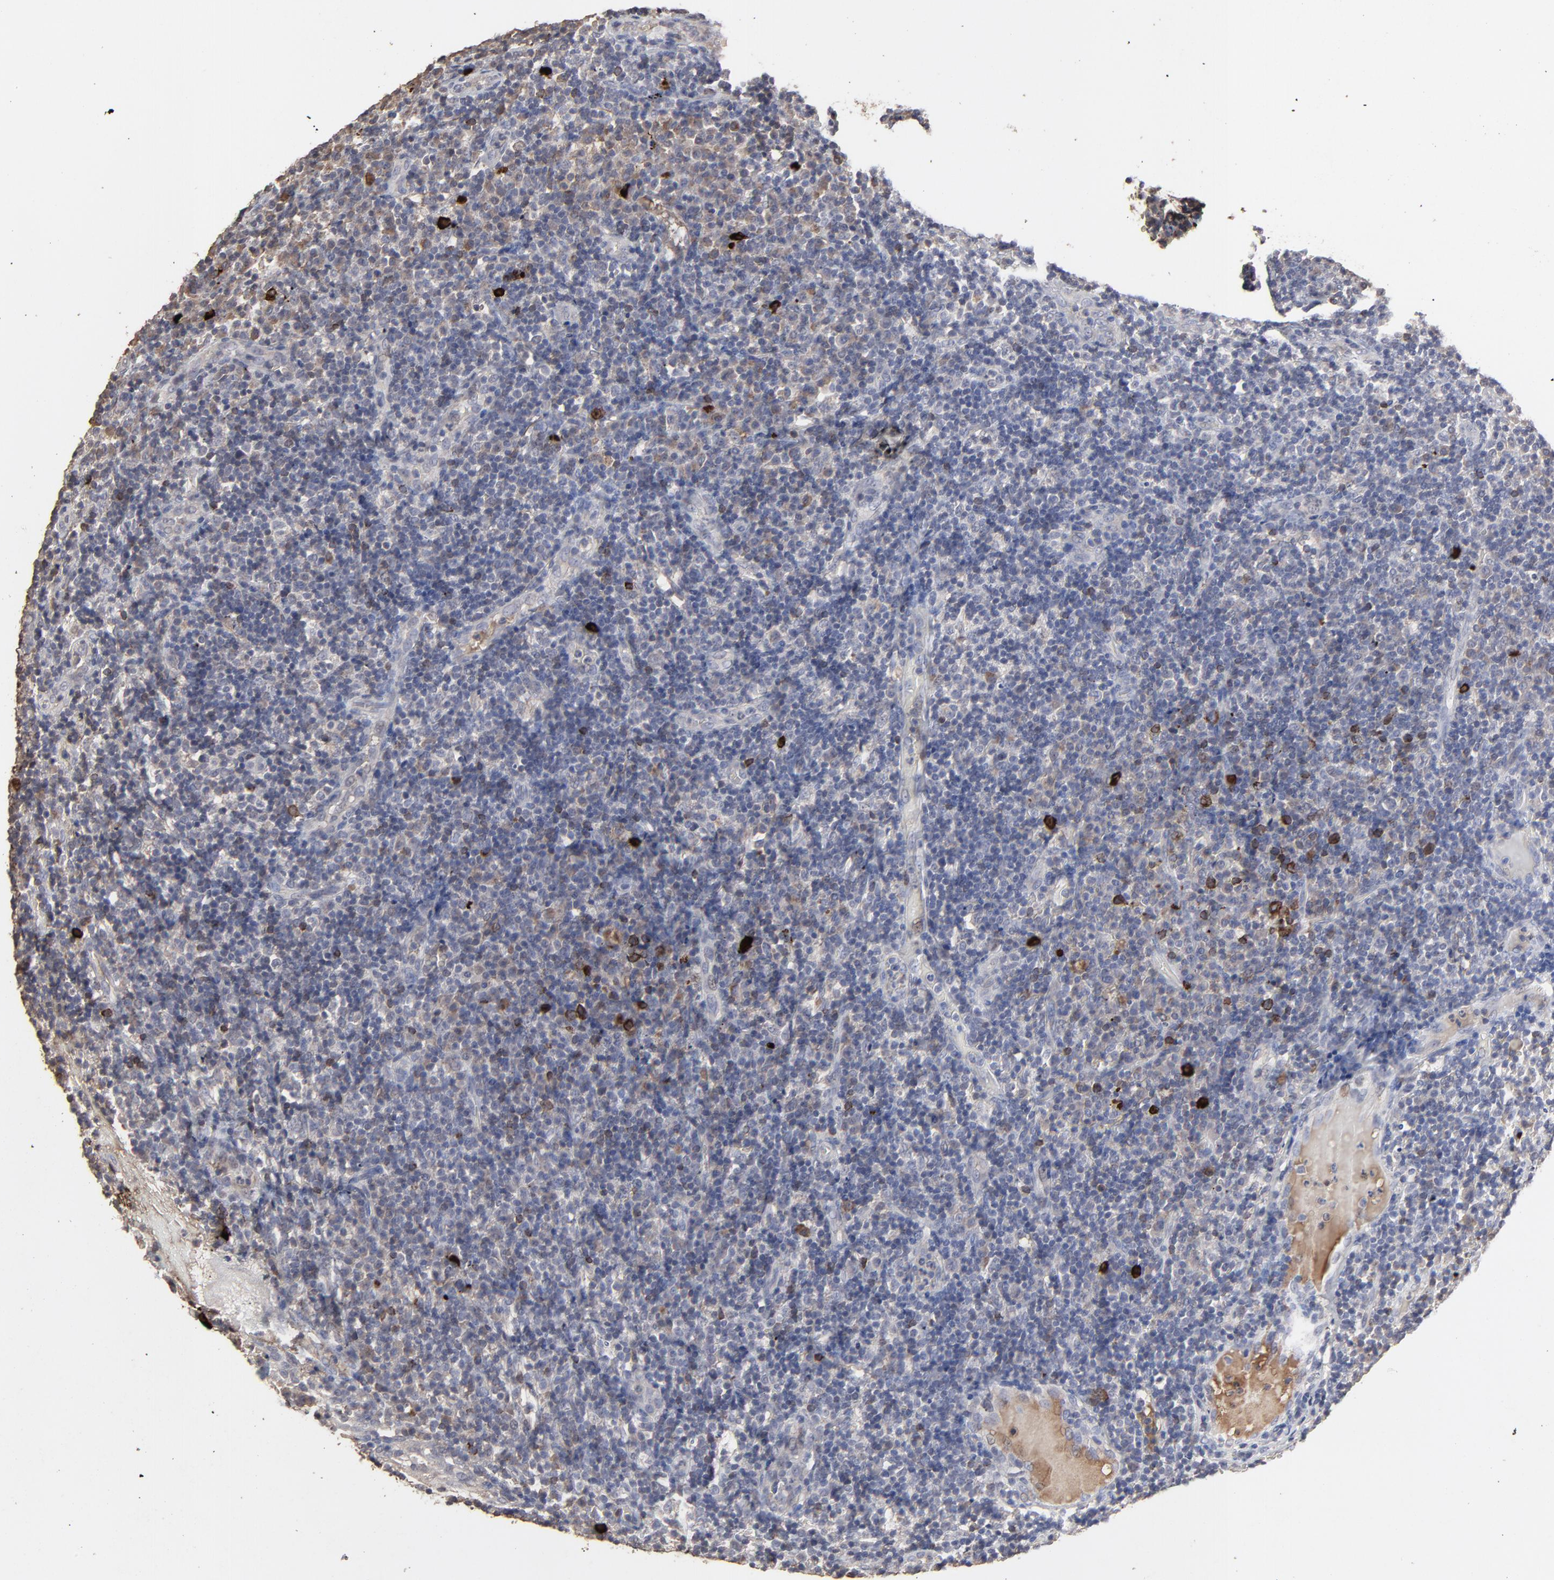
{"staining": {"intensity": "moderate", "quantity": "25%-75%", "location": "cytoplasmic/membranous"}, "tissue": "tonsil", "cell_type": "Germinal center cells", "image_type": "normal", "snomed": [{"axis": "morphology", "description": "Normal tissue, NOS"}, {"axis": "topography", "description": "Tonsil"}], "caption": "A brown stain labels moderate cytoplasmic/membranous staining of a protein in germinal center cells of normal human tonsil.", "gene": "VPREB3", "patient": {"sex": "female", "age": 40}}